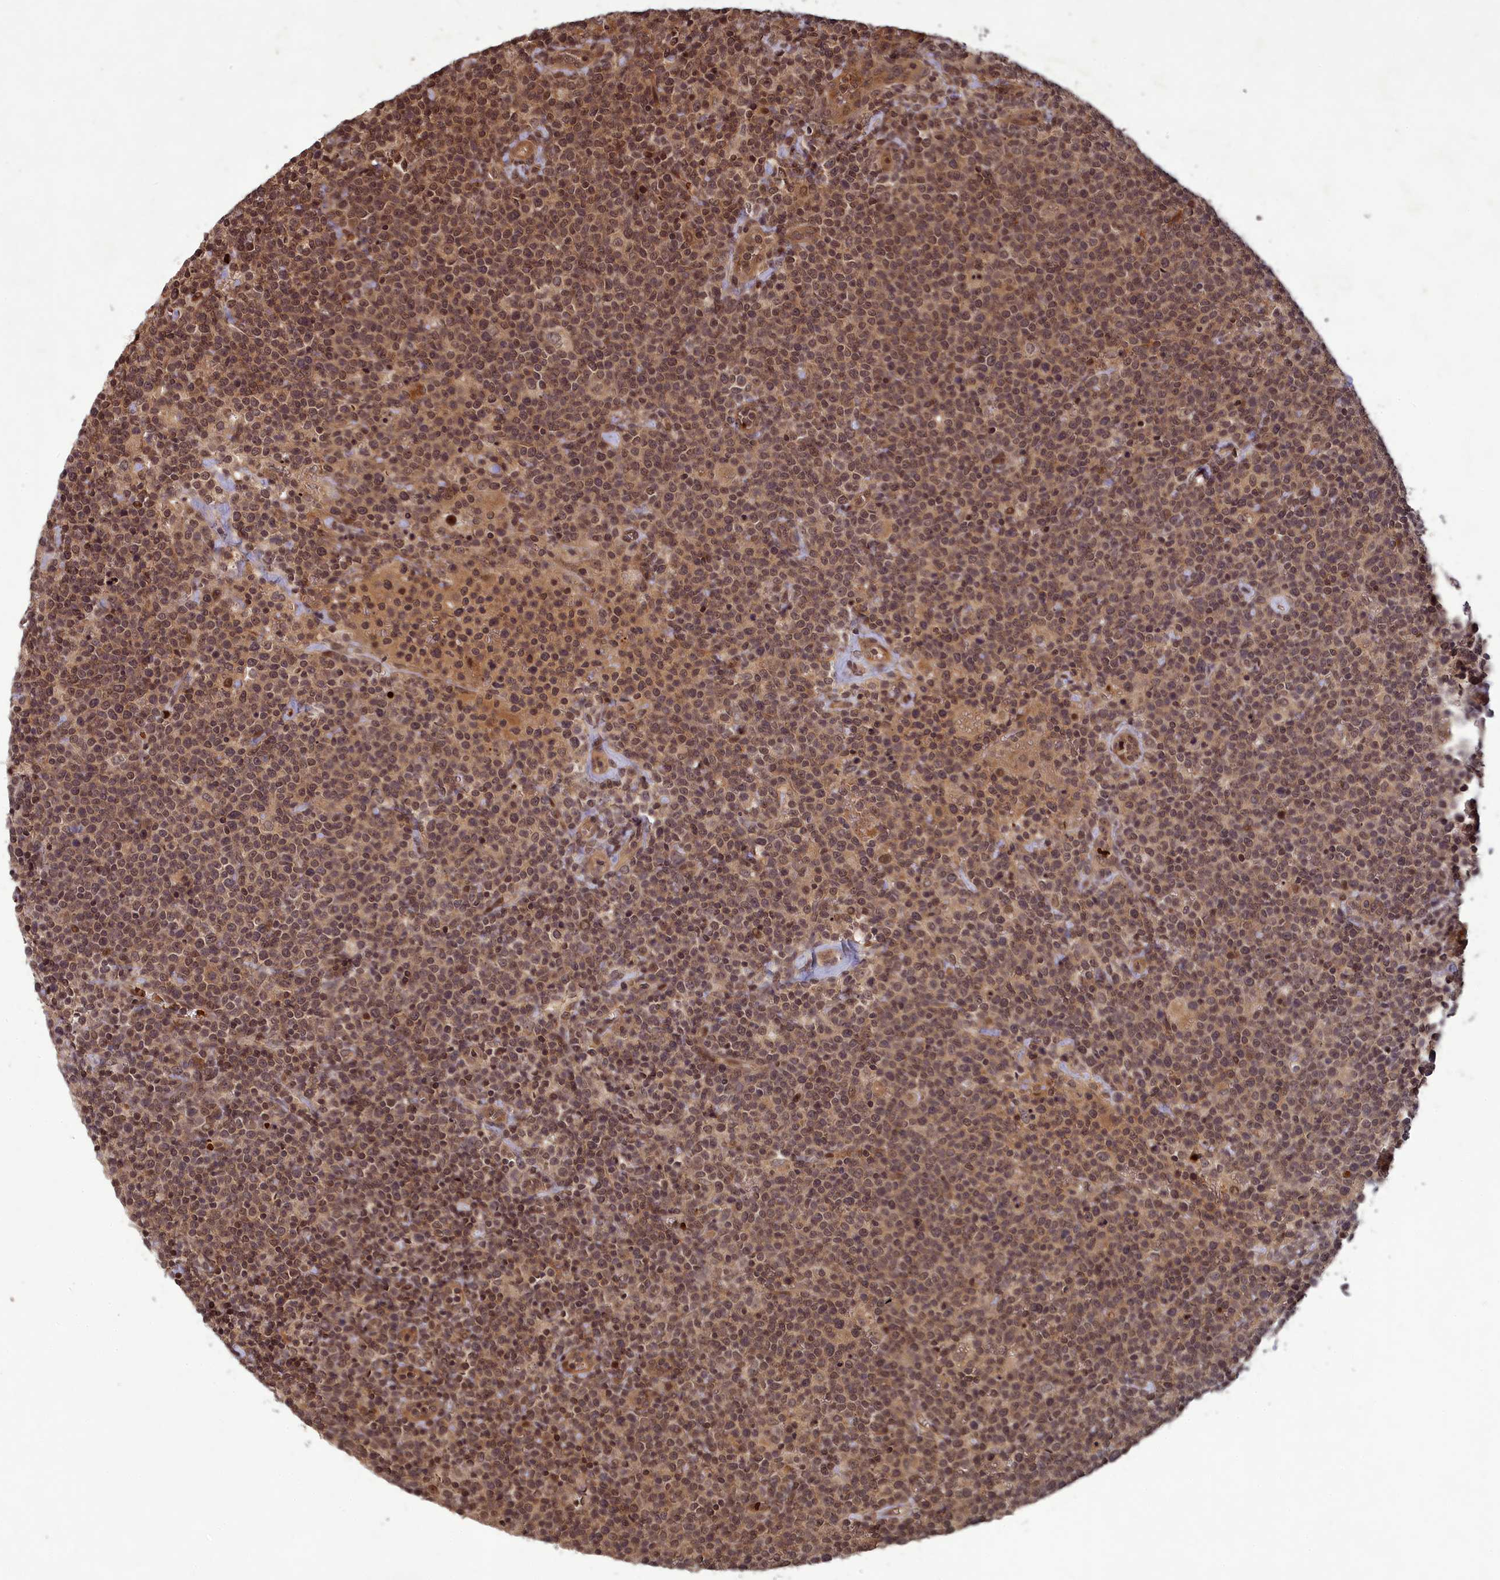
{"staining": {"intensity": "moderate", "quantity": ">75%", "location": "cytoplasmic/membranous,nuclear"}, "tissue": "lymphoma", "cell_type": "Tumor cells", "image_type": "cancer", "snomed": [{"axis": "morphology", "description": "Malignant lymphoma, non-Hodgkin's type, High grade"}, {"axis": "topography", "description": "Lymph node"}], "caption": "Moderate cytoplasmic/membranous and nuclear staining for a protein is identified in approximately >75% of tumor cells of high-grade malignant lymphoma, non-Hodgkin's type using immunohistochemistry.", "gene": "SRMS", "patient": {"sex": "male", "age": 61}}